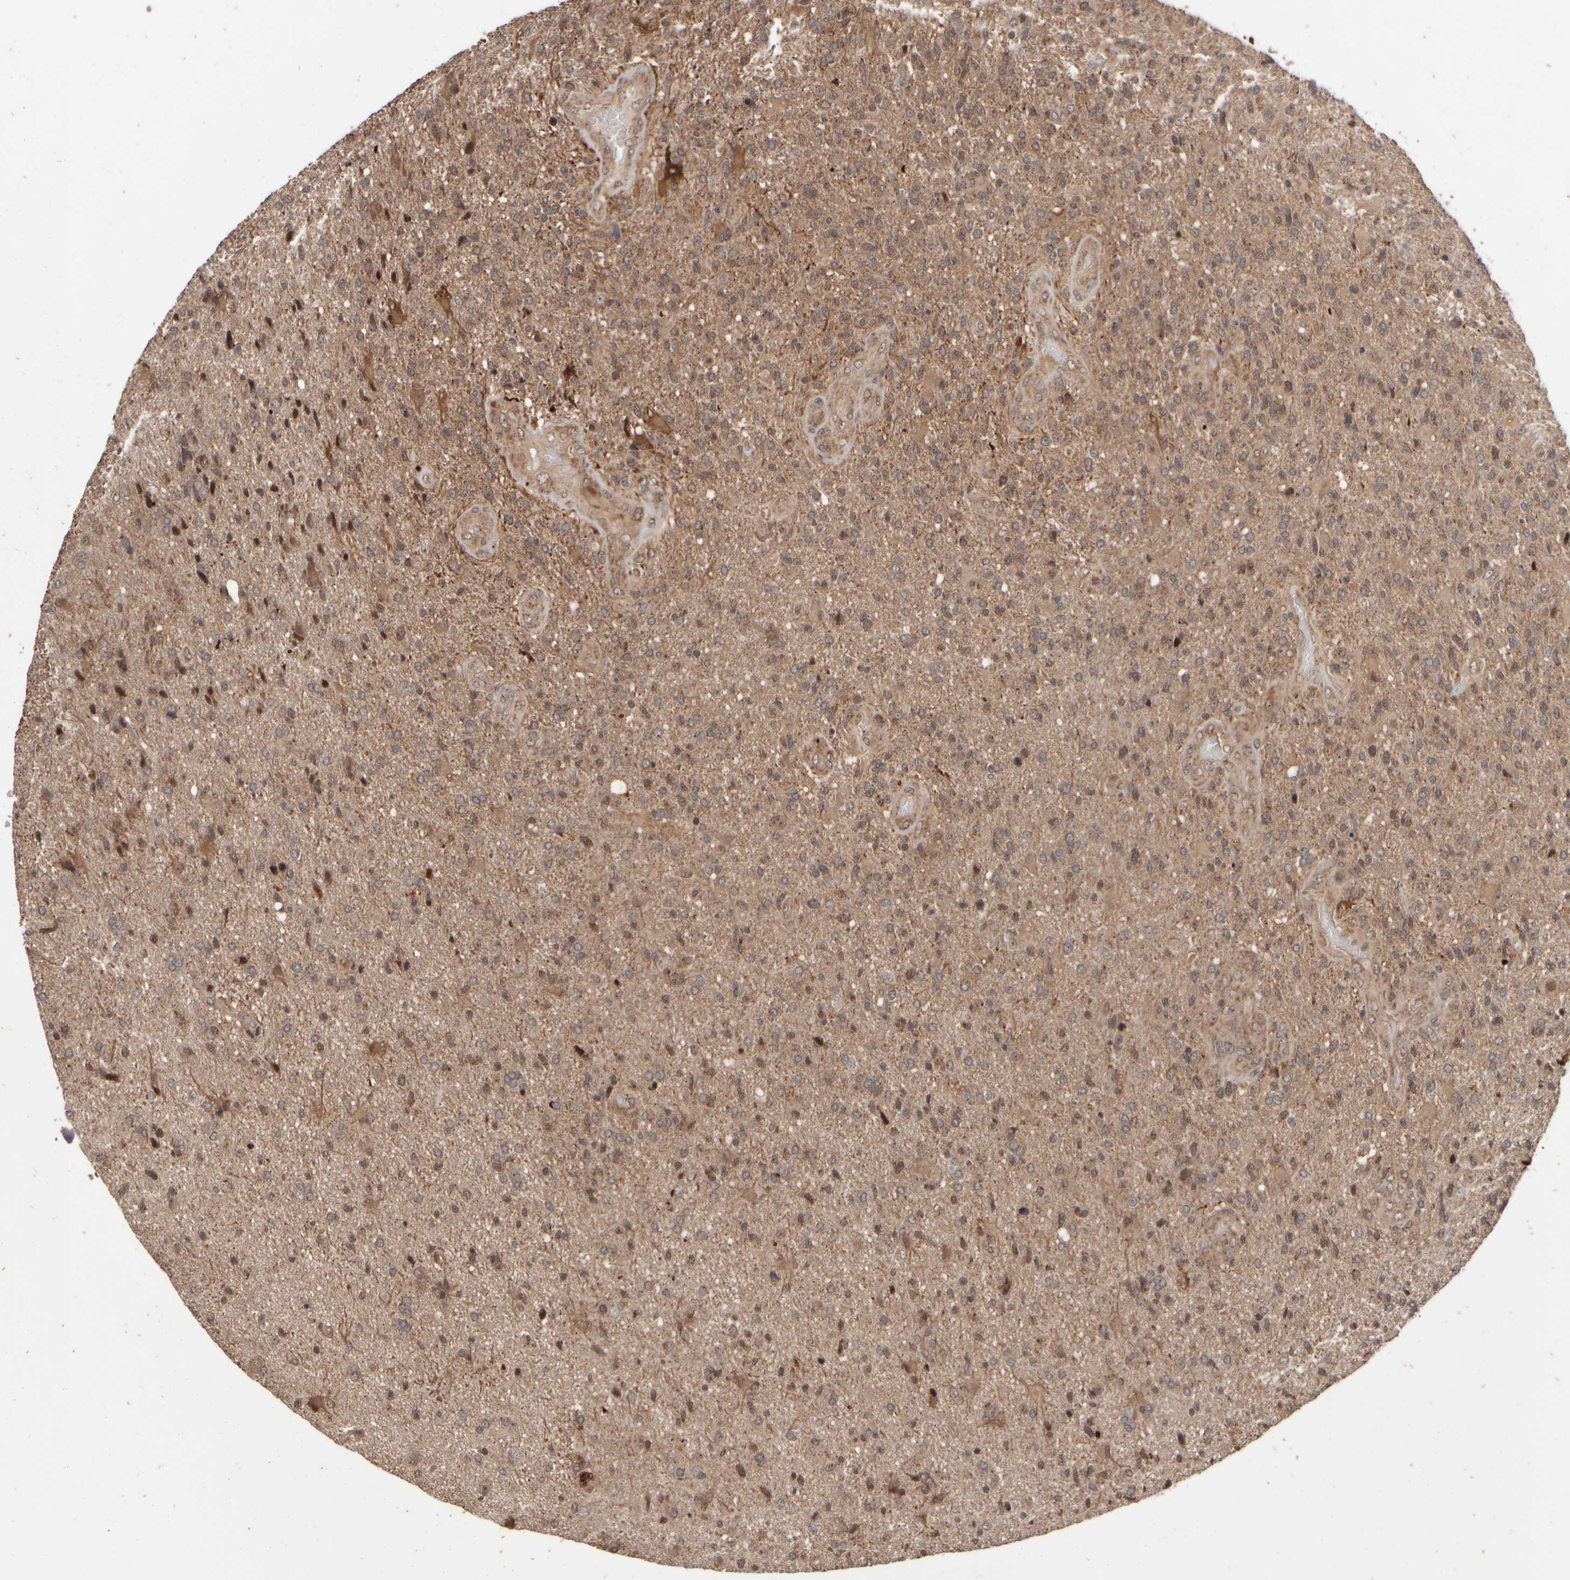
{"staining": {"intensity": "moderate", "quantity": ">75%", "location": "cytoplasmic/membranous"}, "tissue": "glioma", "cell_type": "Tumor cells", "image_type": "cancer", "snomed": [{"axis": "morphology", "description": "Glioma, malignant, High grade"}, {"axis": "topography", "description": "Brain"}], "caption": "Immunohistochemical staining of glioma displays medium levels of moderate cytoplasmic/membranous positivity in about >75% of tumor cells. The protein of interest is stained brown, and the nuclei are stained in blue (DAB (3,3'-diaminobenzidine) IHC with brightfield microscopy, high magnification).", "gene": "ABHD11", "patient": {"sex": "male", "age": 72}}